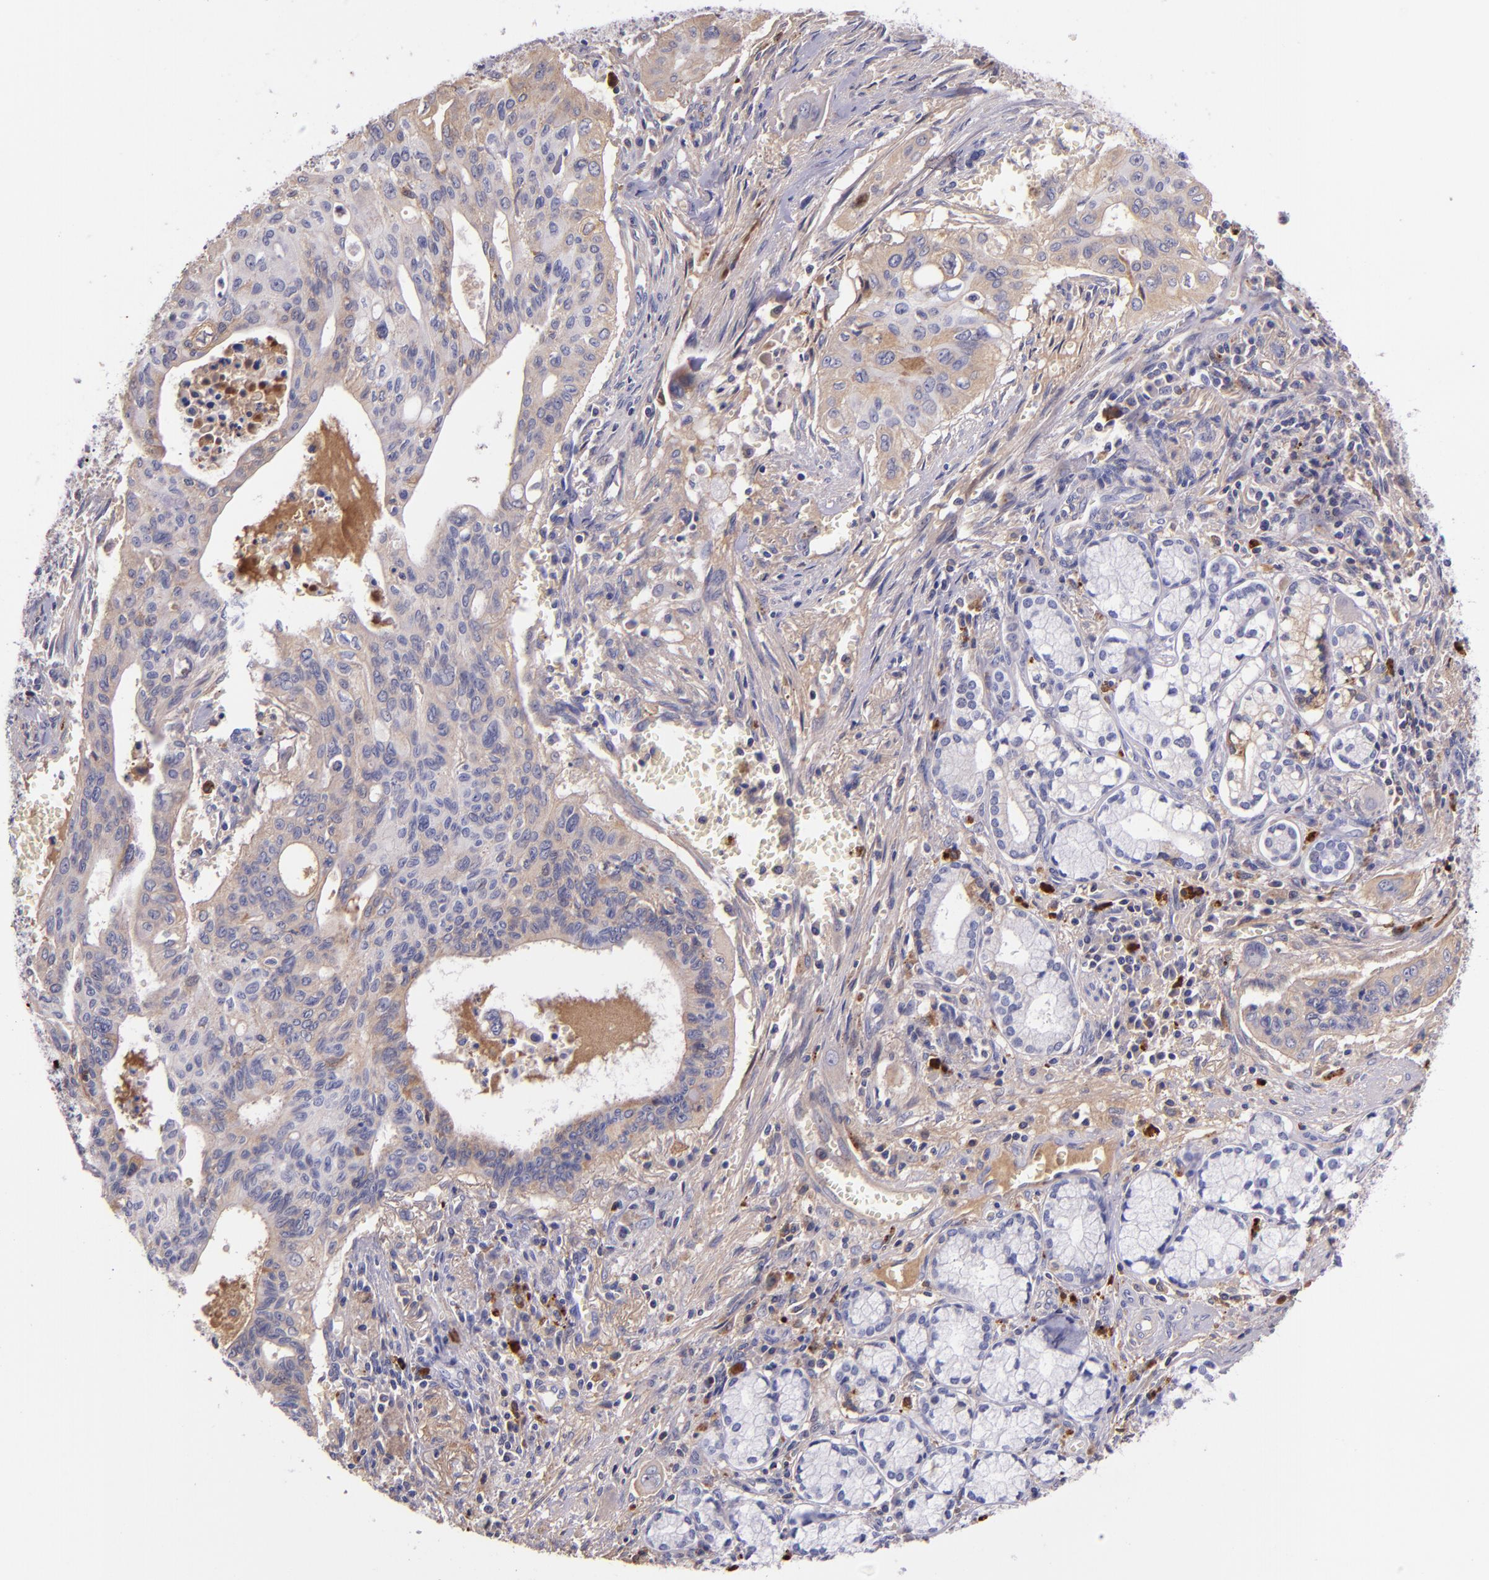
{"staining": {"intensity": "weak", "quantity": ">75%", "location": "cytoplasmic/membranous"}, "tissue": "pancreatic cancer", "cell_type": "Tumor cells", "image_type": "cancer", "snomed": [{"axis": "morphology", "description": "Adenocarcinoma, NOS"}, {"axis": "topography", "description": "Pancreas"}], "caption": "This is an image of IHC staining of pancreatic adenocarcinoma, which shows weak staining in the cytoplasmic/membranous of tumor cells.", "gene": "KNG1", "patient": {"sex": "male", "age": 77}}